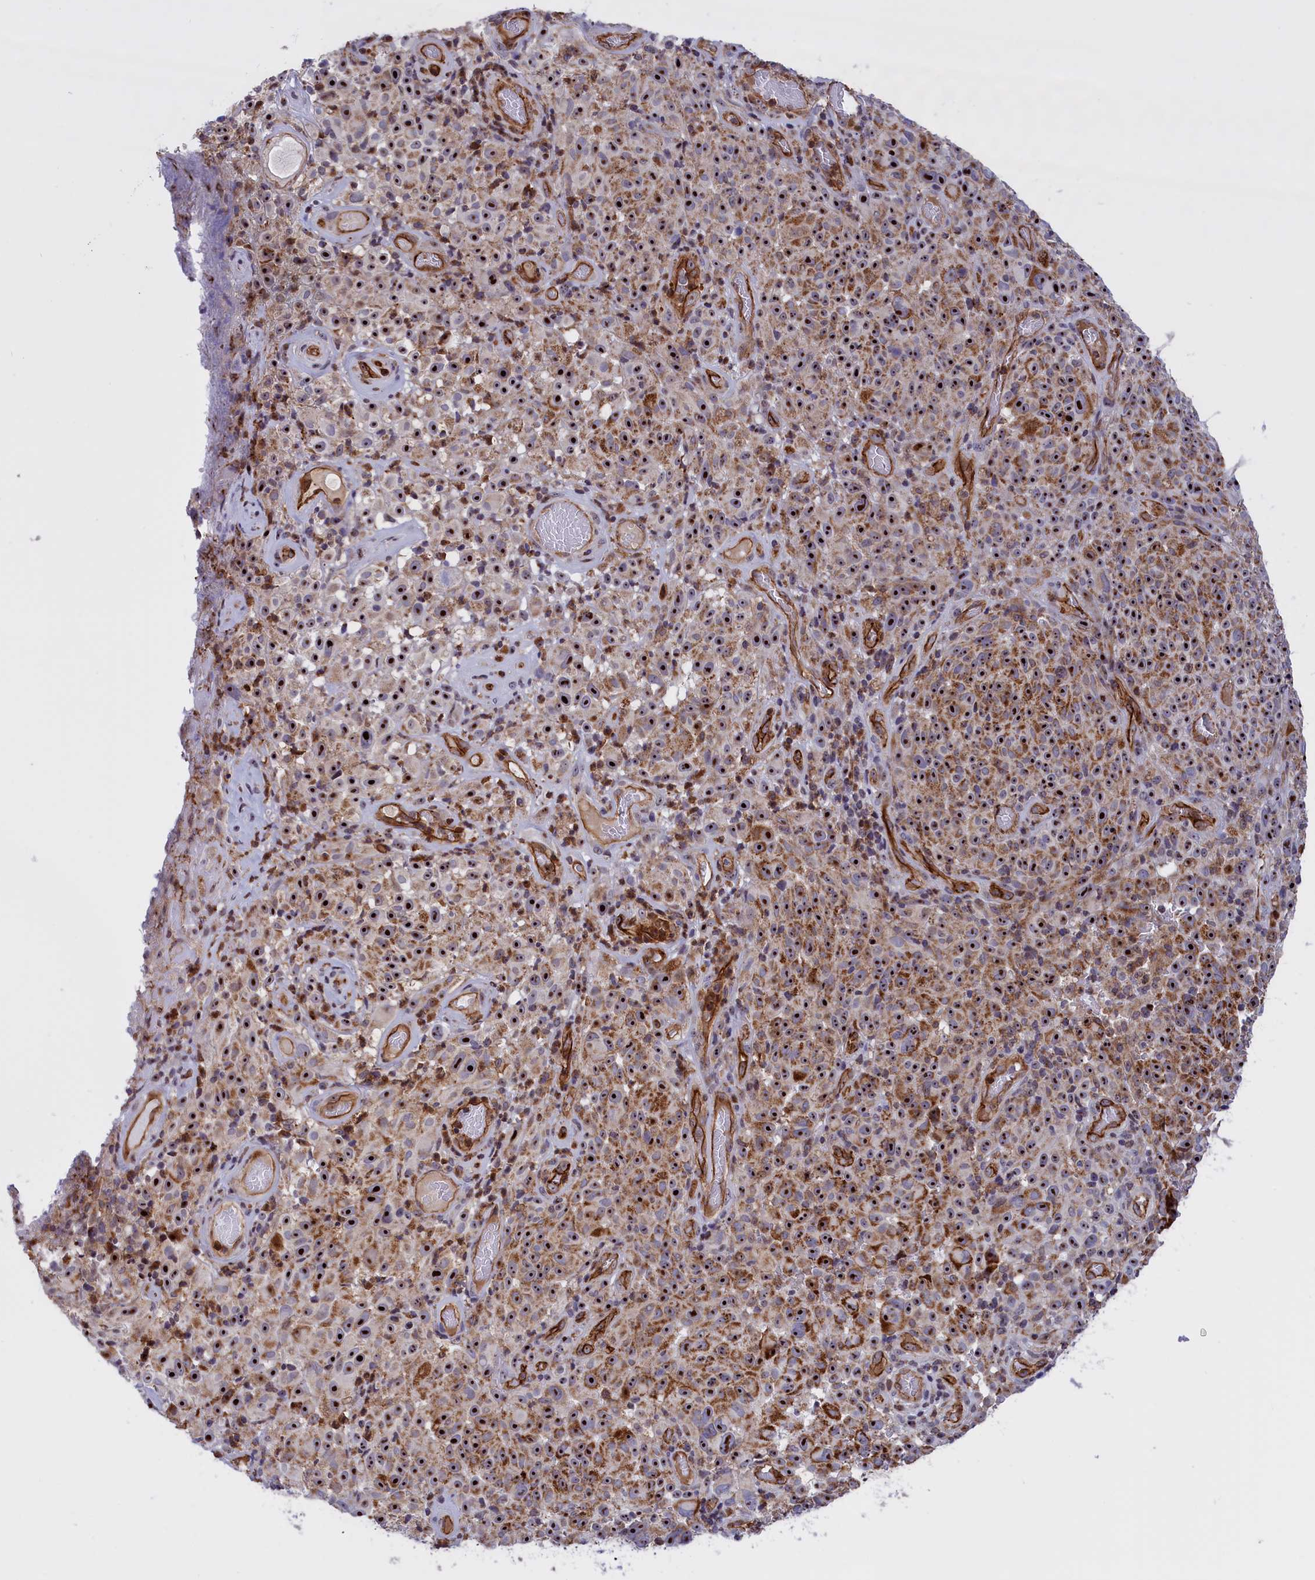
{"staining": {"intensity": "strong", "quantity": ">75%", "location": "nuclear"}, "tissue": "melanoma", "cell_type": "Tumor cells", "image_type": "cancer", "snomed": [{"axis": "morphology", "description": "Malignant melanoma, NOS"}, {"axis": "topography", "description": "Skin"}], "caption": "Protein staining of melanoma tissue demonstrates strong nuclear positivity in about >75% of tumor cells.", "gene": "MPND", "patient": {"sex": "female", "age": 82}}